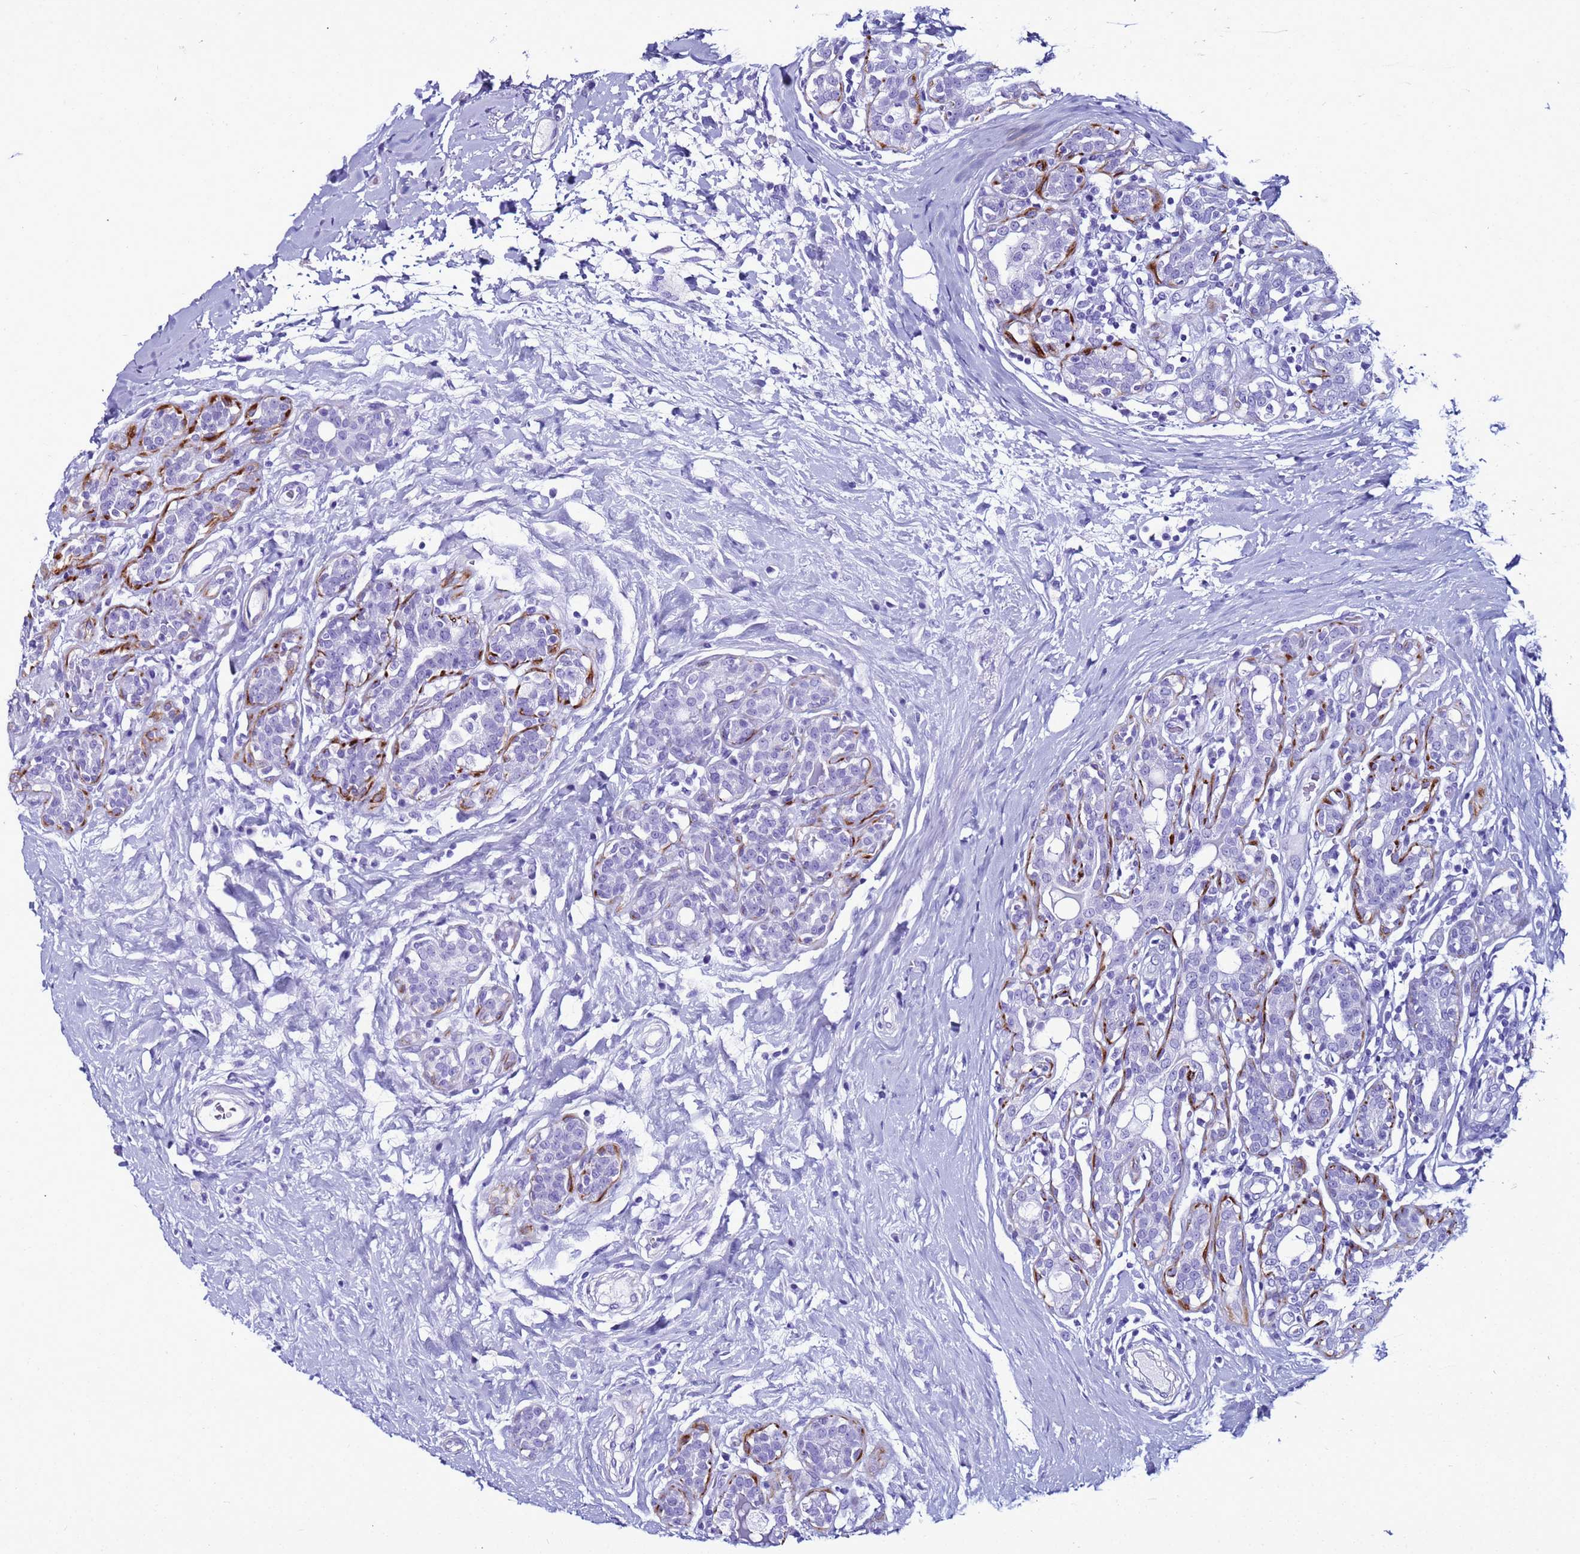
{"staining": {"intensity": "negative", "quantity": "none", "location": "none"}, "tissue": "breast cancer", "cell_type": "Tumor cells", "image_type": "cancer", "snomed": [{"axis": "morphology", "description": "Duct carcinoma"}, {"axis": "topography", "description": "Breast"}], "caption": "Tumor cells show no significant positivity in breast cancer (infiltrating ductal carcinoma). Nuclei are stained in blue.", "gene": "LCMT1", "patient": {"sex": "female", "age": 40}}